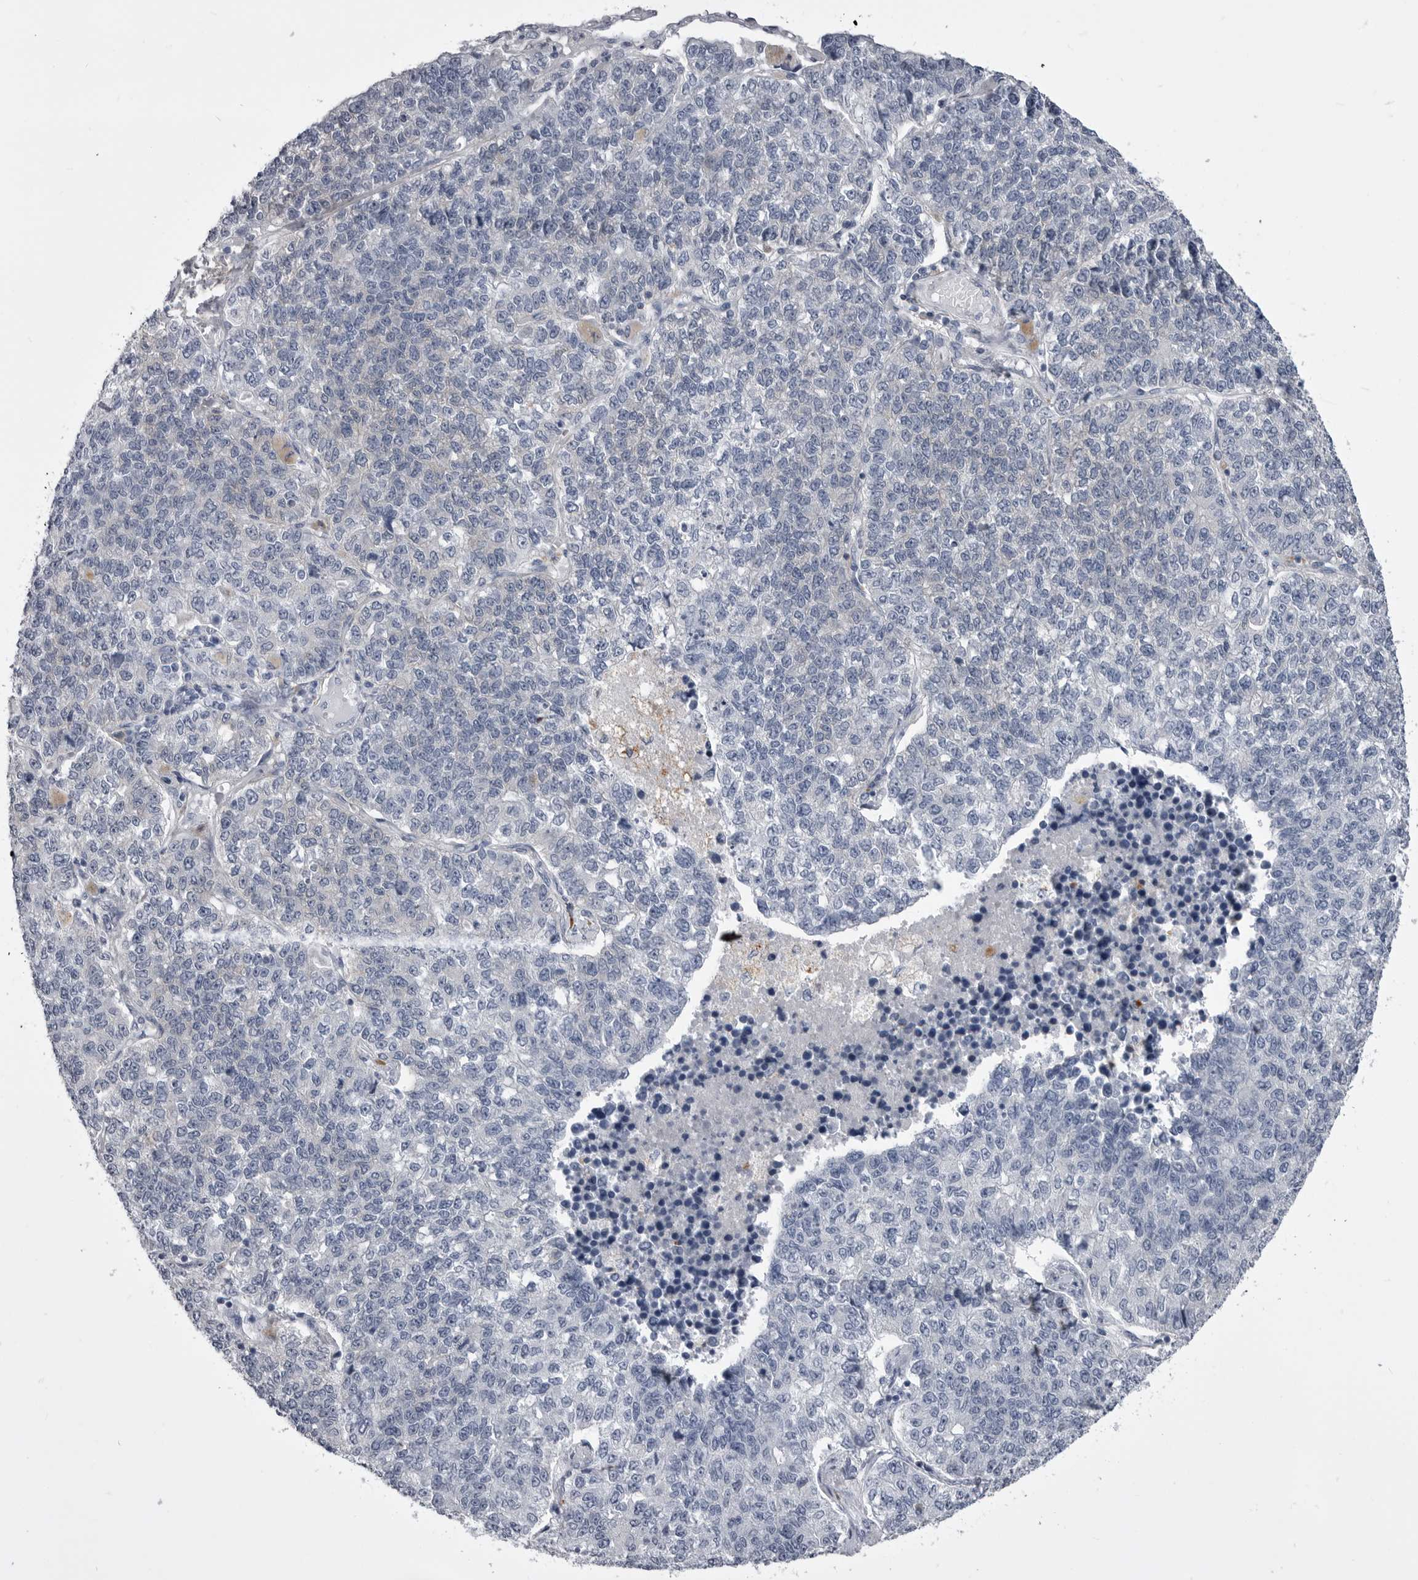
{"staining": {"intensity": "negative", "quantity": "none", "location": "none"}, "tissue": "lung cancer", "cell_type": "Tumor cells", "image_type": "cancer", "snomed": [{"axis": "morphology", "description": "Adenocarcinoma, NOS"}, {"axis": "topography", "description": "Lung"}], "caption": "Tumor cells are negative for brown protein staining in adenocarcinoma (lung). Nuclei are stained in blue.", "gene": "ANK2", "patient": {"sex": "male", "age": 49}}